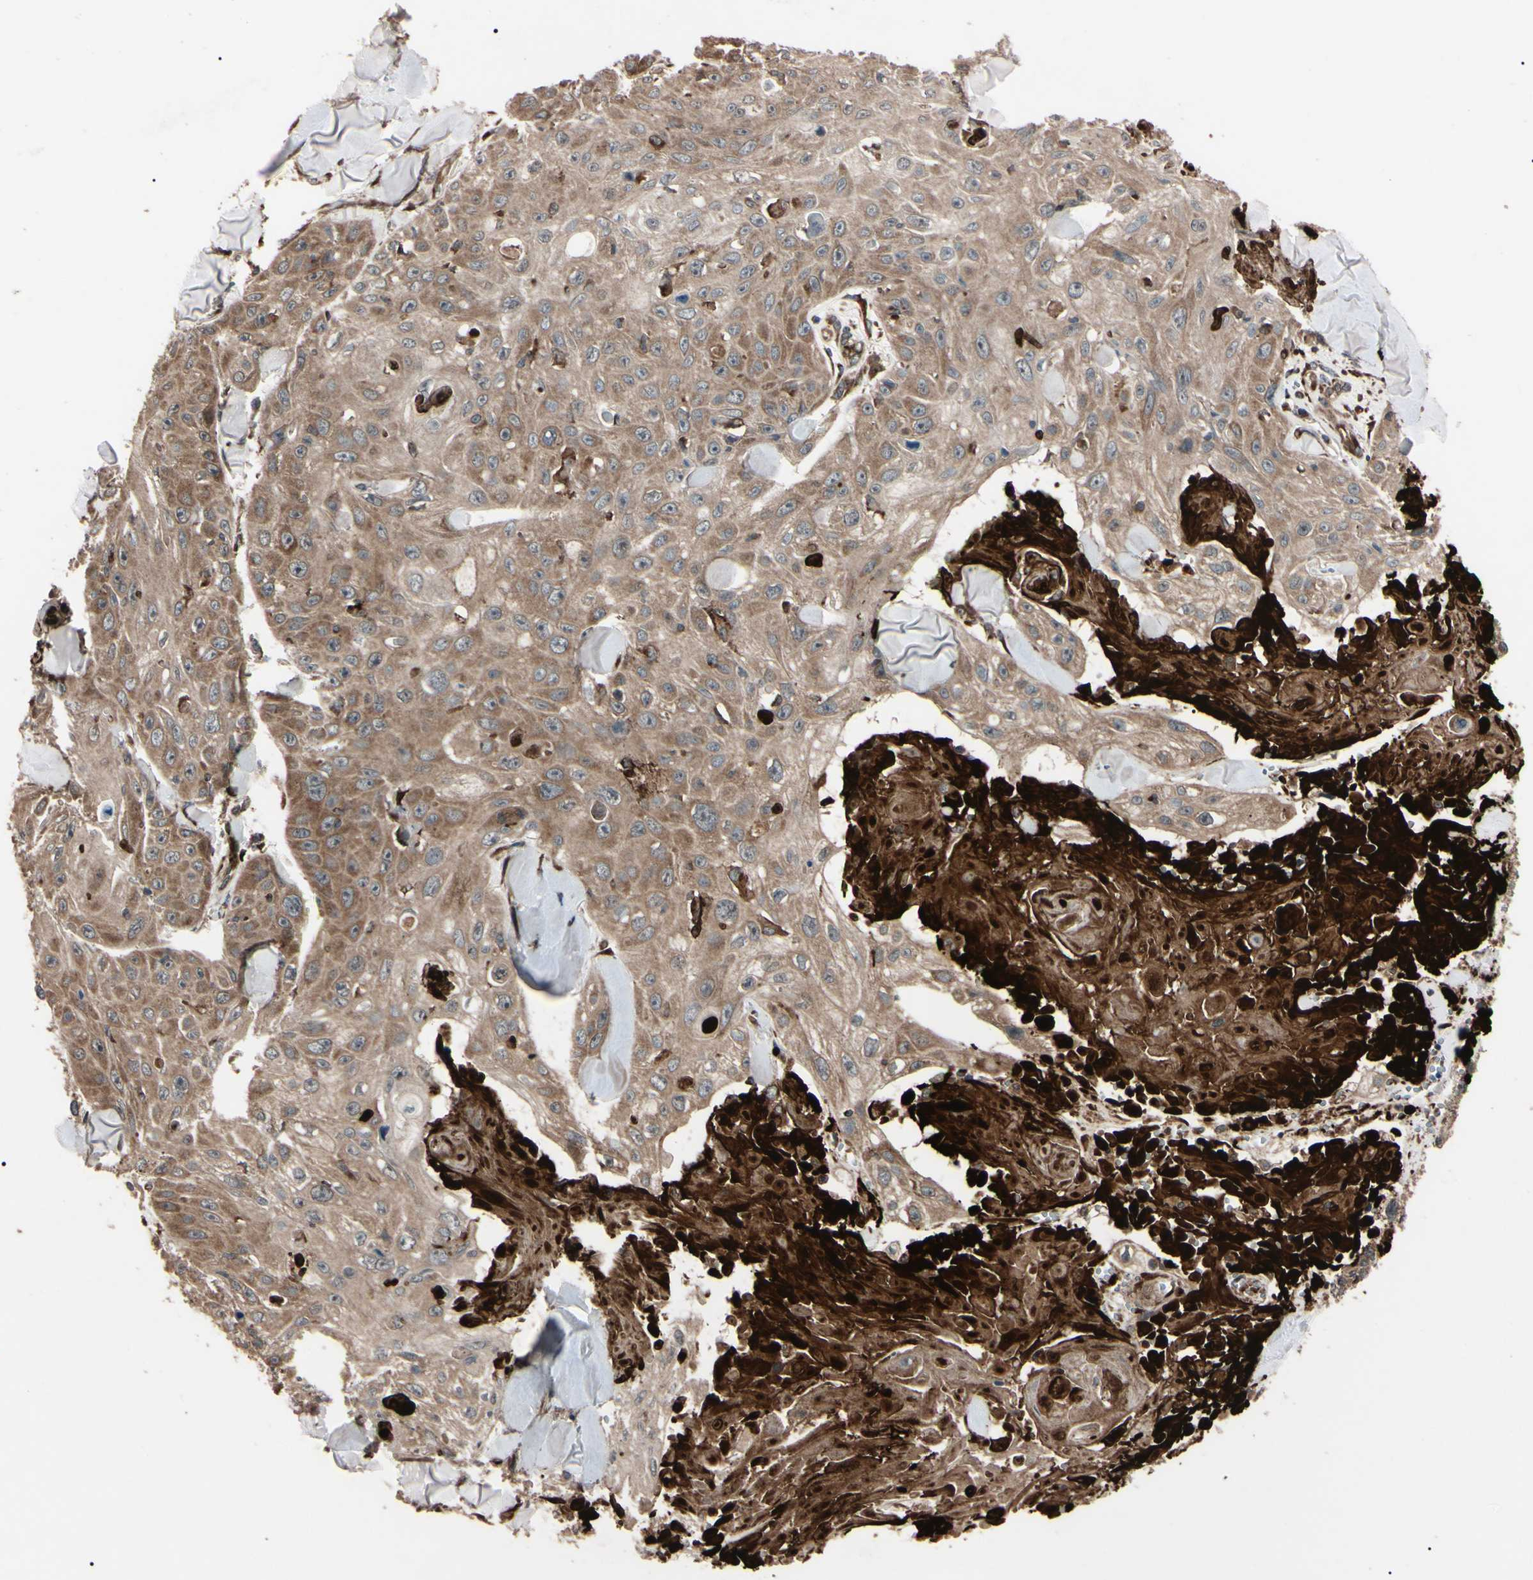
{"staining": {"intensity": "moderate", "quantity": ">75%", "location": "cytoplasmic/membranous"}, "tissue": "skin cancer", "cell_type": "Tumor cells", "image_type": "cancer", "snomed": [{"axis": "morphology", "description": "Squamous cell carcinoma, NOS"}, {"axis": "topography", "description": "Skin"}], "caption": "Immunohistochemical staining of squamous cell carcinoma (skin) shows medium levels of moderate cytoplasmic/membranous protein positivity in about >75% of tumor cells.", "gene": "GUCY1B1", "patient": {"sex": "male", "age": 86}}